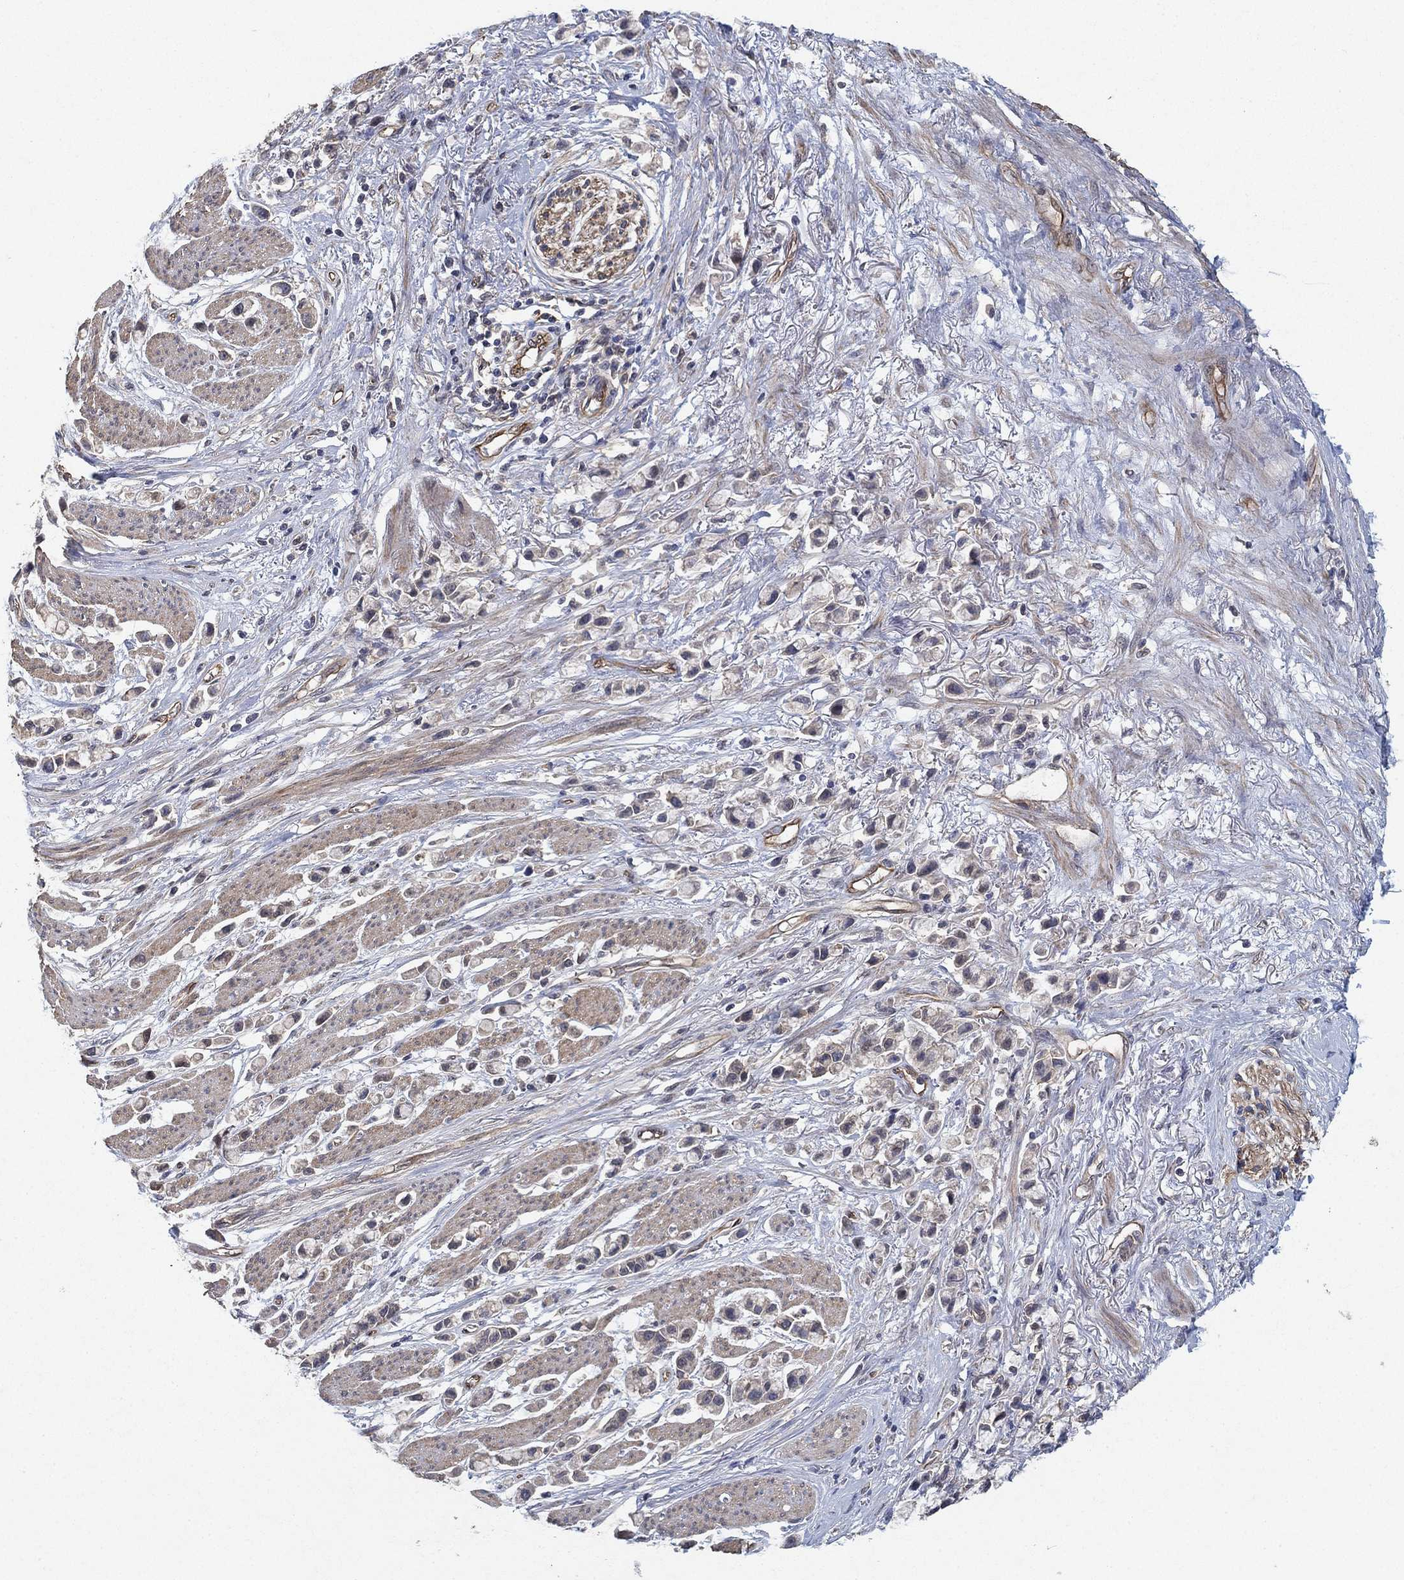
{"staining": {"intensity": "negative", "quantity": "none", "location": "none"}, "tissue": "stomach cancer", "cell_type": "Tumor cells", "image_type": "cancer", "snomed": [{"axis": "morphology", "description": "Adenocarcinoma, NOS"}, {"axis": "topography", "description": "Stomach"}], "caption": "DAB immunohistochemical staining of stomach adenocarcinoma demonstrates no significant positivity in tumor cells.", "gene": "MCUR1", "patient": {"sex": "female", "age": 81}}